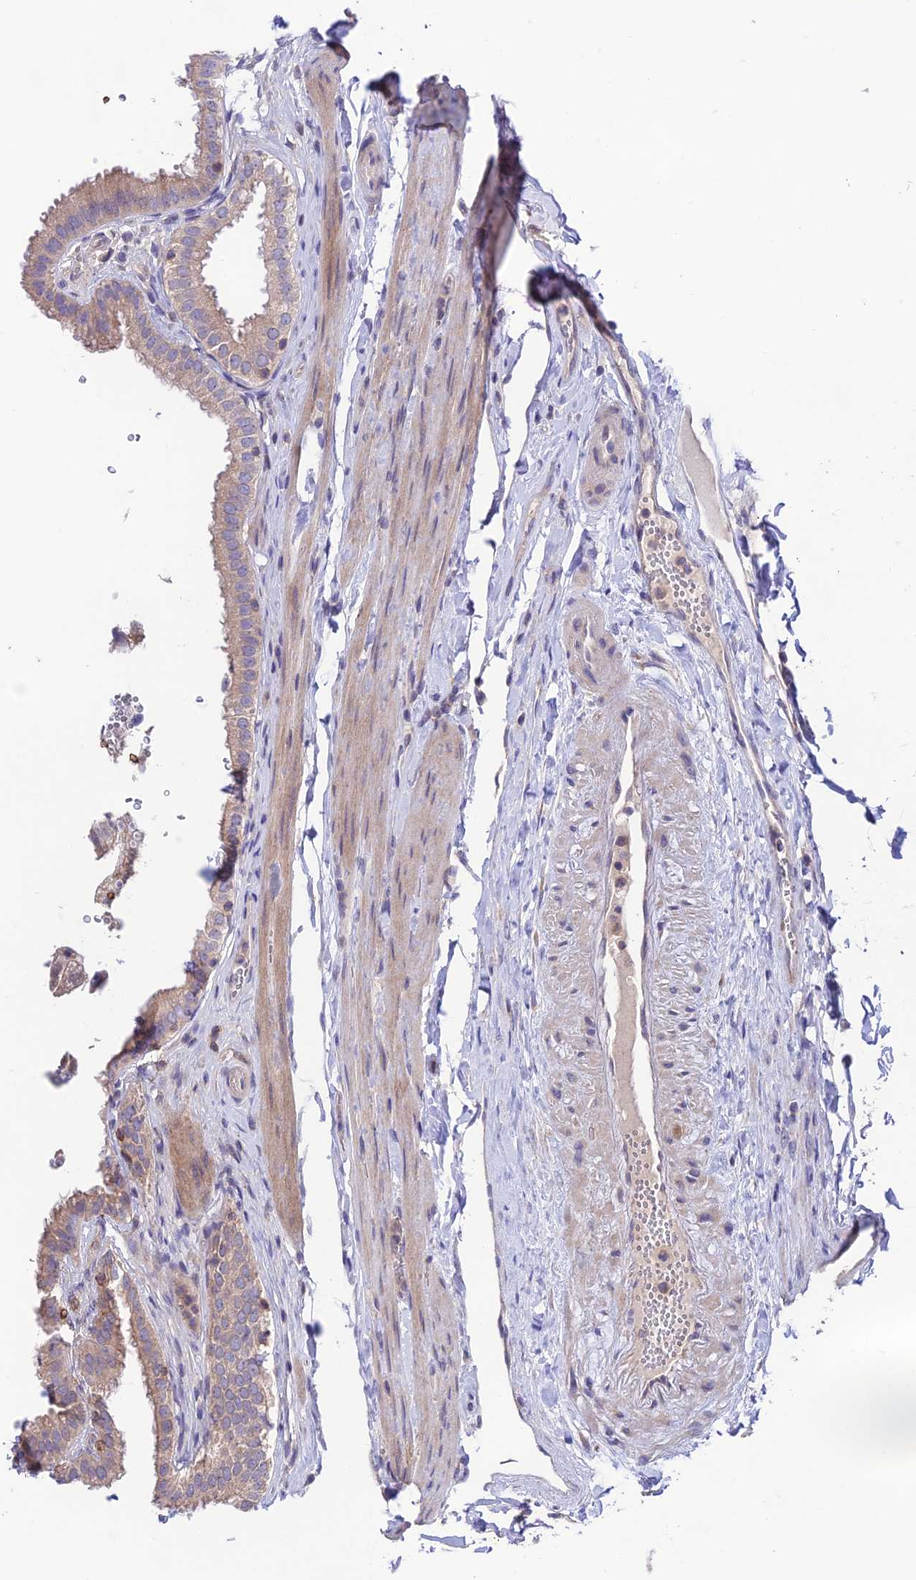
{"staining": {"intensity": "moderate", "quantity": "25%-75%", "location": "cytoplasmic/membranous"}, "tissue": "gallbladder", "cell_type": "Glandular cells", "image_type": "normal", "snomed": [{"axis": "morphology", "description": "Normal tissue, NOS"}, {"axis": "topography", "description": "Gallbladder"}], "caption": "Brown immunohistochemical staining in unremarkable gallbladder displays moderate cytoplasmic/membranous staining in about 25%-75% of glandular cells. The protein of interest is stained brown, and the nuclei are stained in blue (DAB (3,3'-diaminobenzidine) IHC with brightfield microscopy, high magnification).", "gene": "BRME1", "patient": {"sex": "female", "age": 61}}